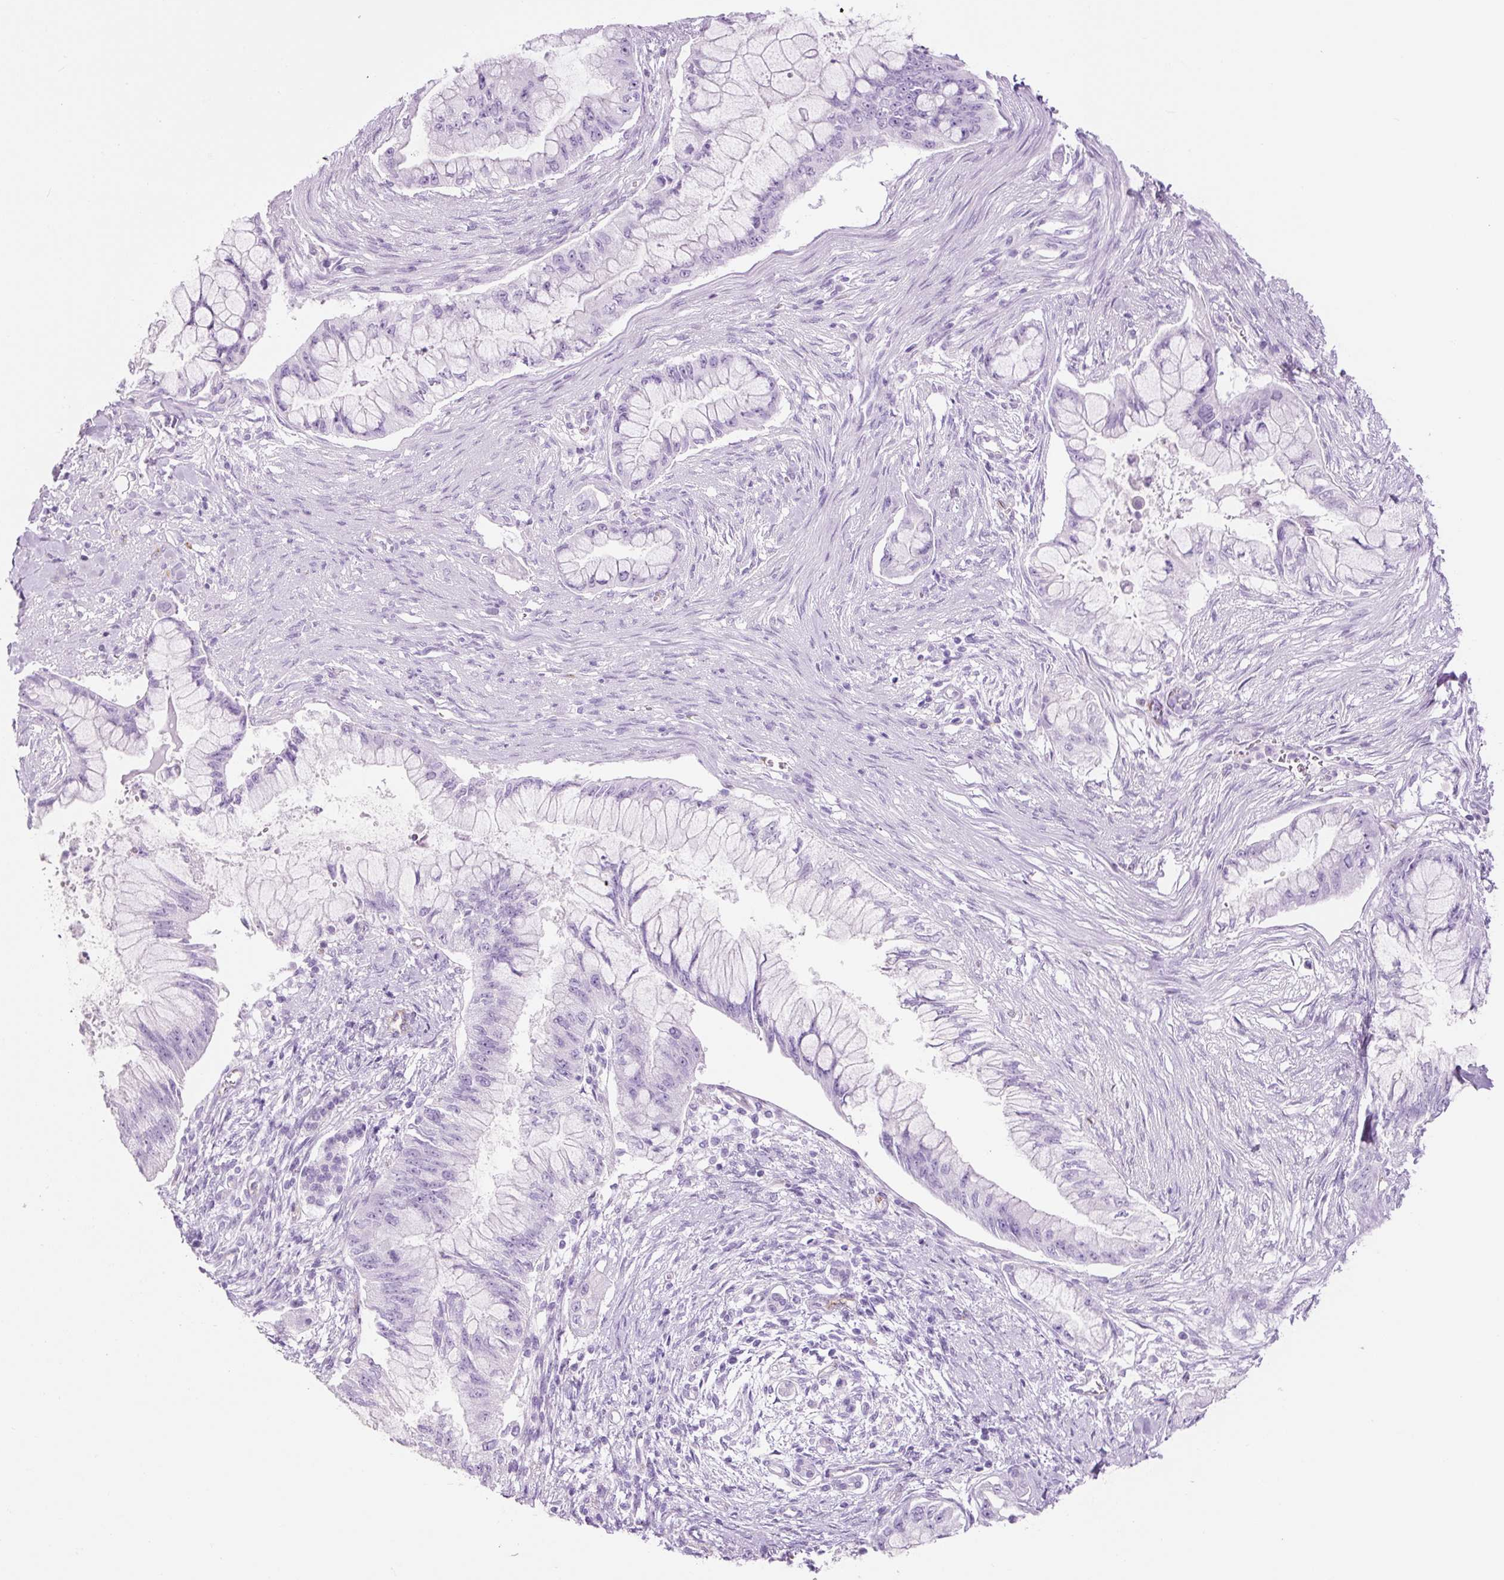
{"staining": {"intensity": "negative", "quantity": "none", "location": "none"}, "tissue": "pancreatic cancer", "cell_type": "Tumor cells", "image_type": "cancer", "snomed": [{"axis": "morphology", "description": "Adenocarcinoma, NOS"}, {"axis": "topography", "description": "Pancreas"}], "caption": "An IHC histopathology image of adenocarcinoma (pancreatic) is shown. There is no staining in tumor cells of adenocarcinoma (pancreatic).", "gene": "ADSS1", "patient": {"sex": "male", "age": 48}}